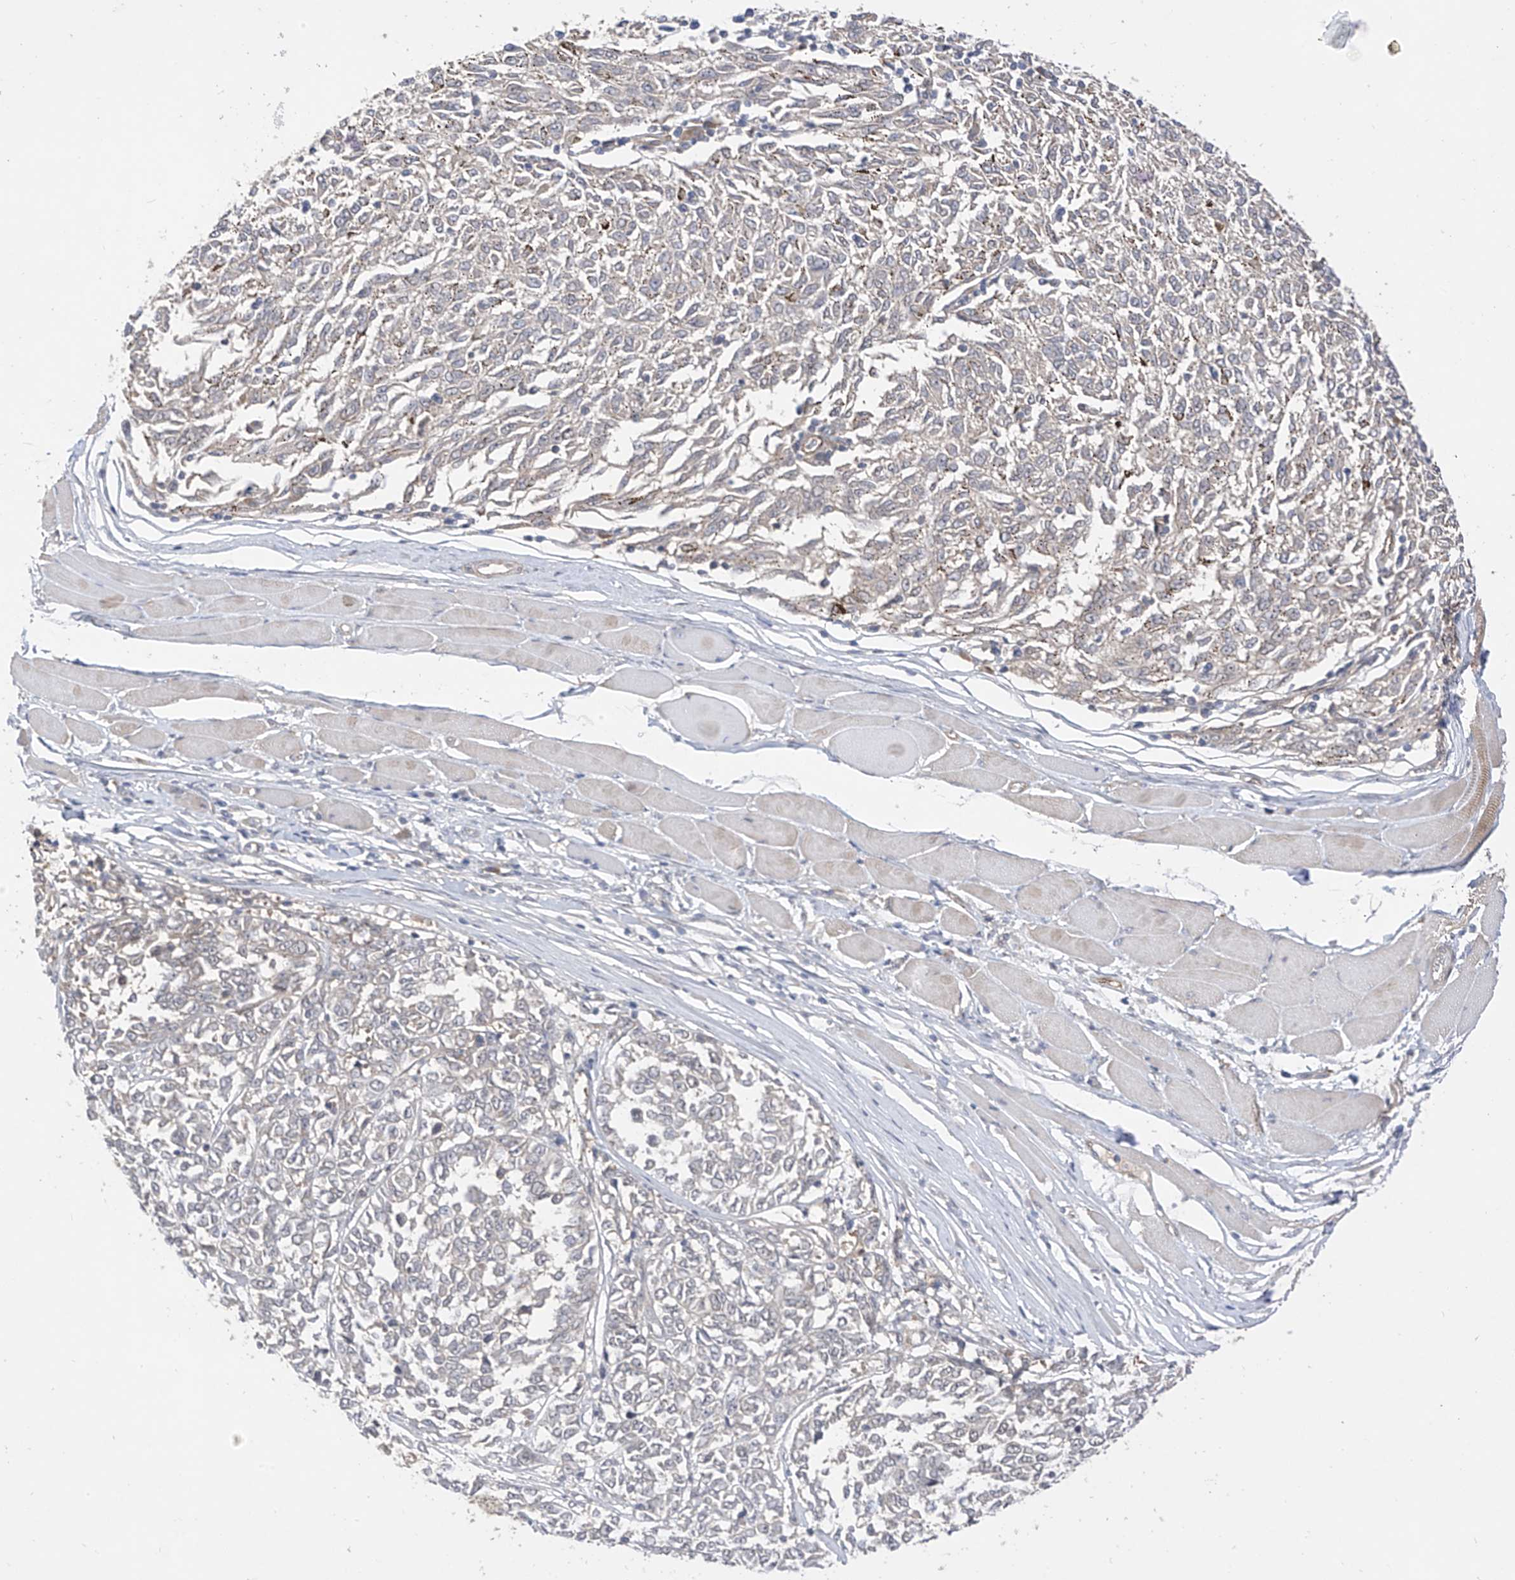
{"staining": {"intensity": "negative", "quantity": "none", "location": "none"}, "tissue": "melanoma", "cell_type": "Tumor cells", "image_type": "cancer", "snomed": [{"axis": "morphology", "description": "Malignant melanoma, NOS"}, {"axis": "topography", "description": "Skin"}], "caption": "The immunohistochemistry photomicrograph has no significant expression in tumor cells of malignant melanoma tissue. (Immunohistochemistry (ihc), brightfield microscopy, high magnification).", "gene": "MRTFA", "patient": {"sex": "female", "age": 72}}